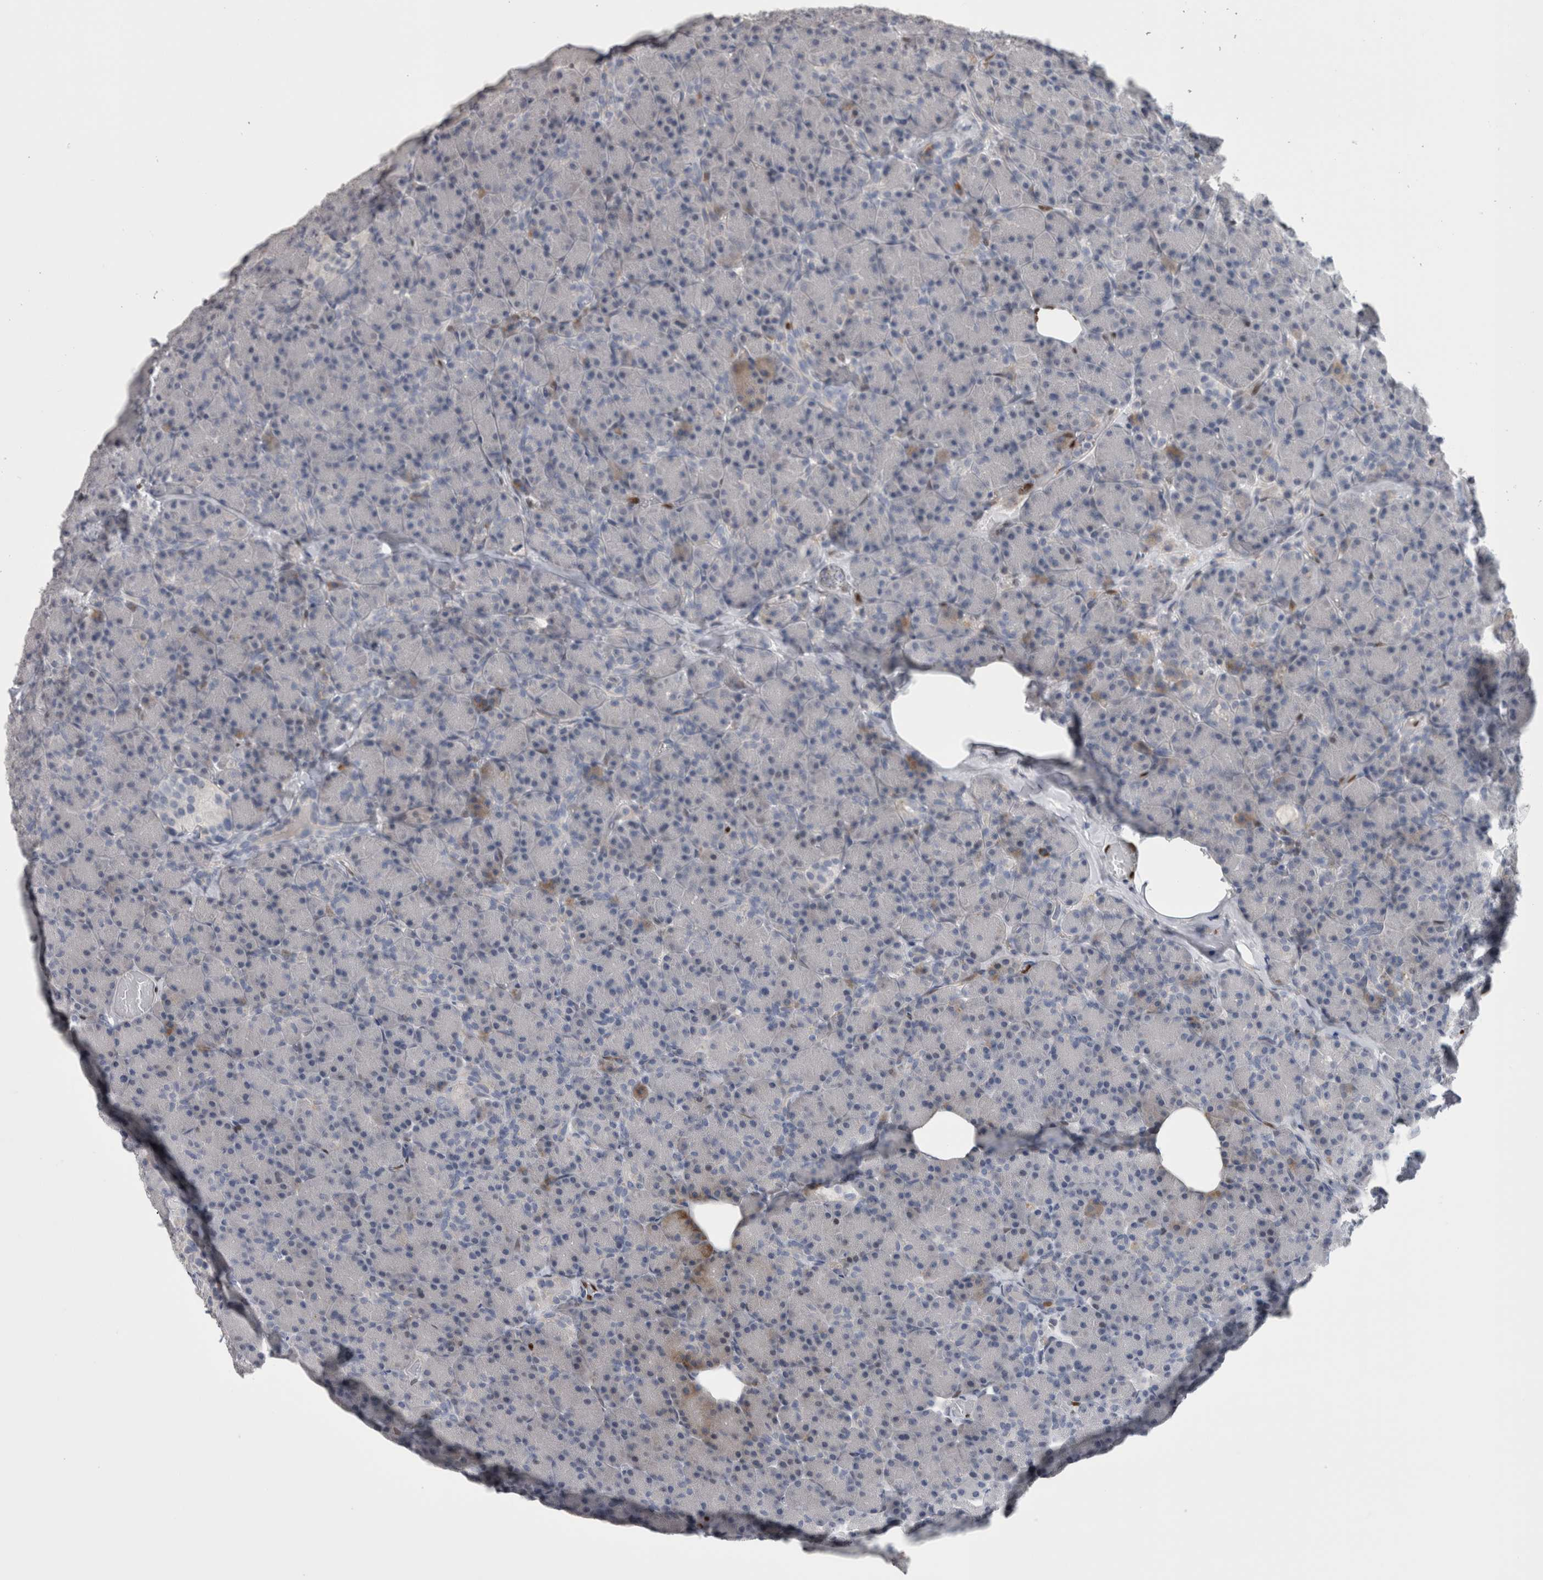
{"staining": {"intensity": "weak", "quantity": "<25%", "location": "cytoplasmic/membranous"}, "tissue": "pancreas", "cell_type": "Exocrine glandular cells", "image_type": "normal", "snomed": [{"axis": "morphology", "description": "Normal tissue, NOS"}, {"axis": "topography", "description": "Pancreas"}], "caption": "This is an IHC micrograph of benign human pancreas. There is no expression in exocrine glandular cells.", "gene": "IL33", "patient": {"sex": "female", "age": 43}}